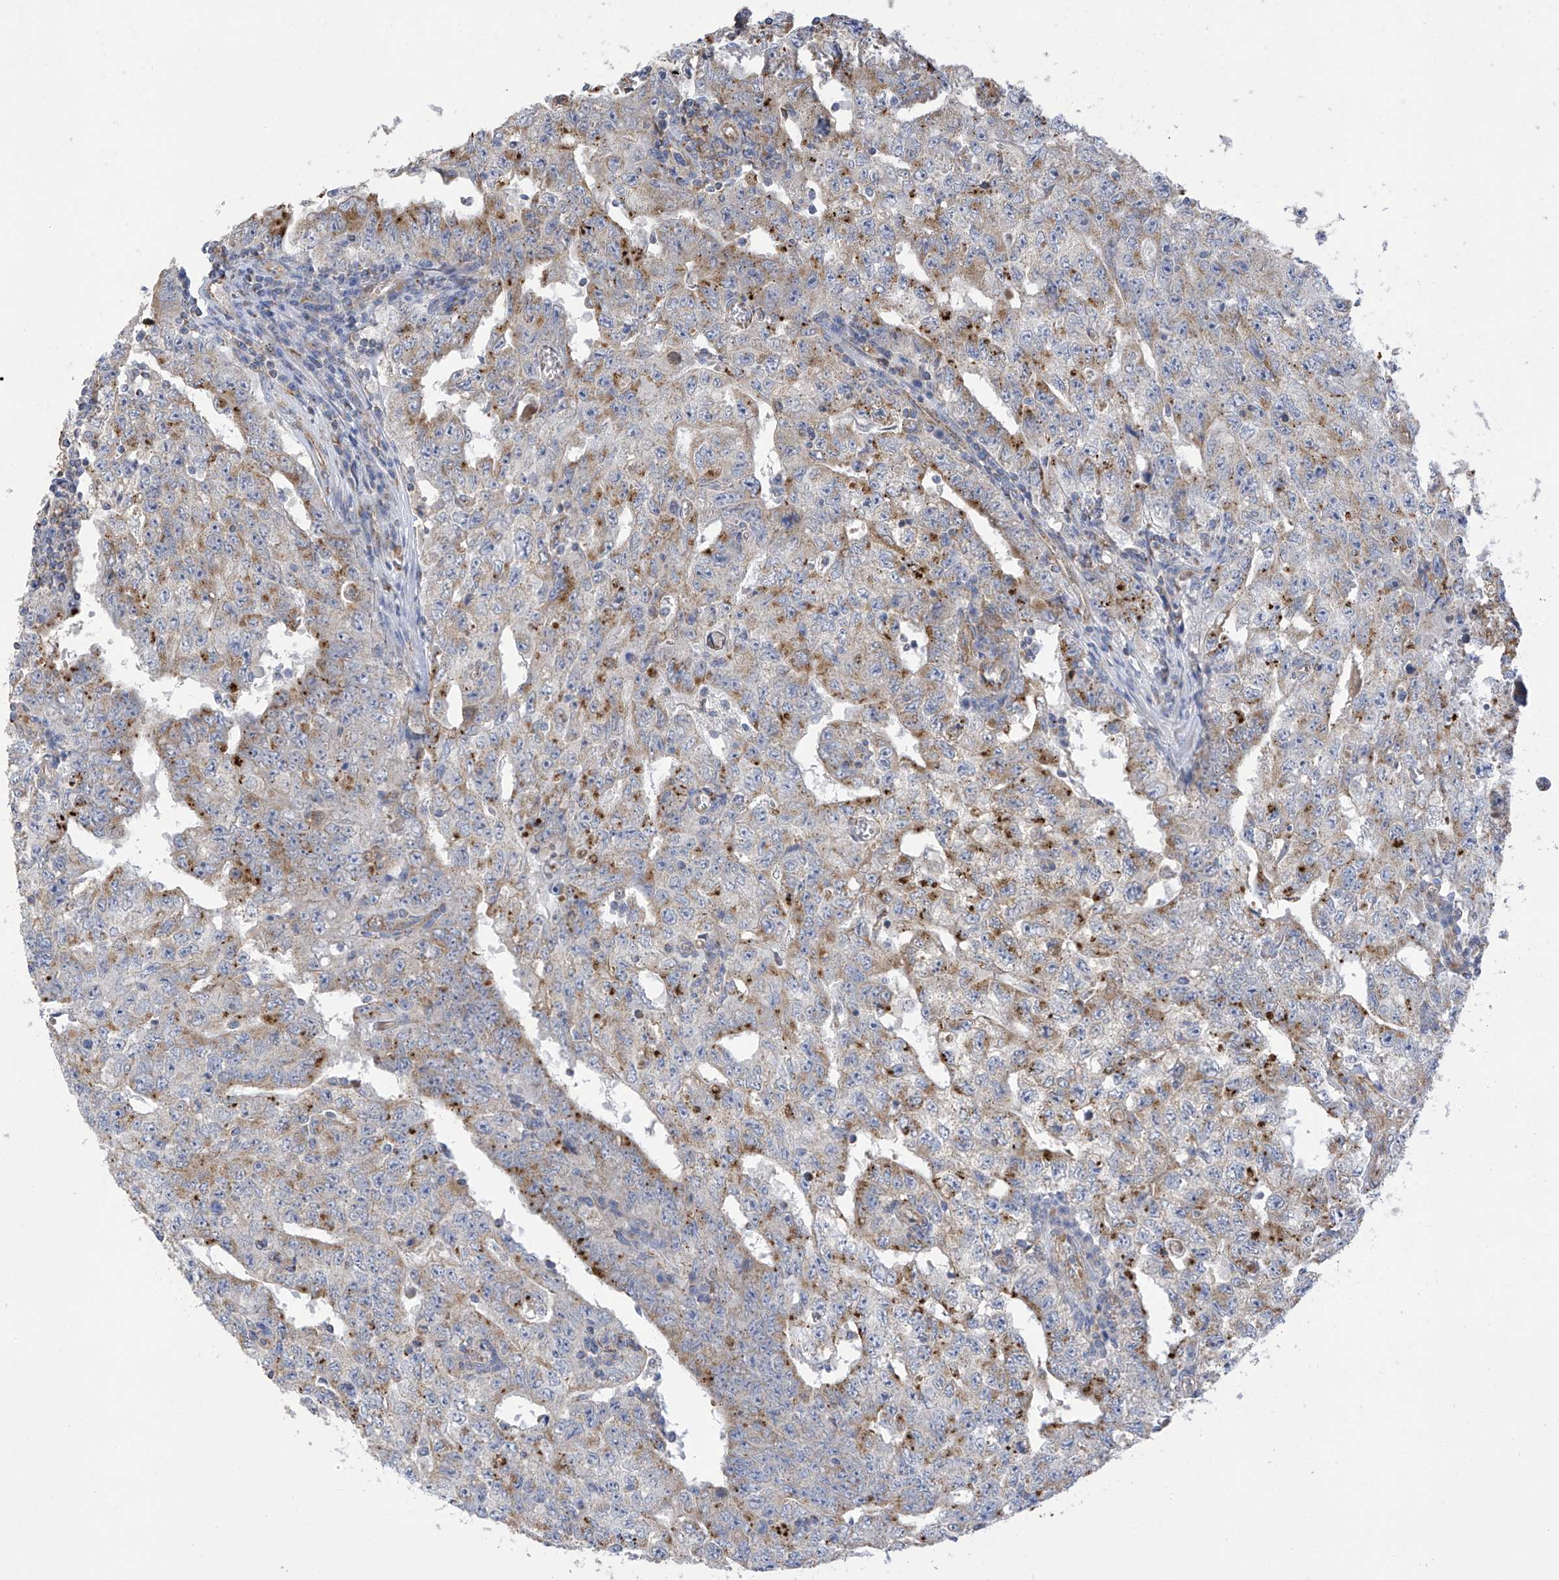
{"staining": {"intensity": "moderate", "quantity": "25%-75%", "location": "cytoplasmic/membranous"}, "tissue": "testis cancer", "cell_type": "Tumor cells", "image_type": "cancer", "snomed": [{"axis": "morphology", "description": "Carcinoma, Embryonal, NOS"}, {"axis": "topography", "description": "Testis"}], "caption": "An IHC photomicrograph of tumor tissue is shown. Protein staining in brown shows moderate cytoplasmic/membranous positivity in testis cancer within tumor cells. Nuclei are stained in blue.", "gene": "ITM2B", "patient": {"sex": "male", "age": 26}}